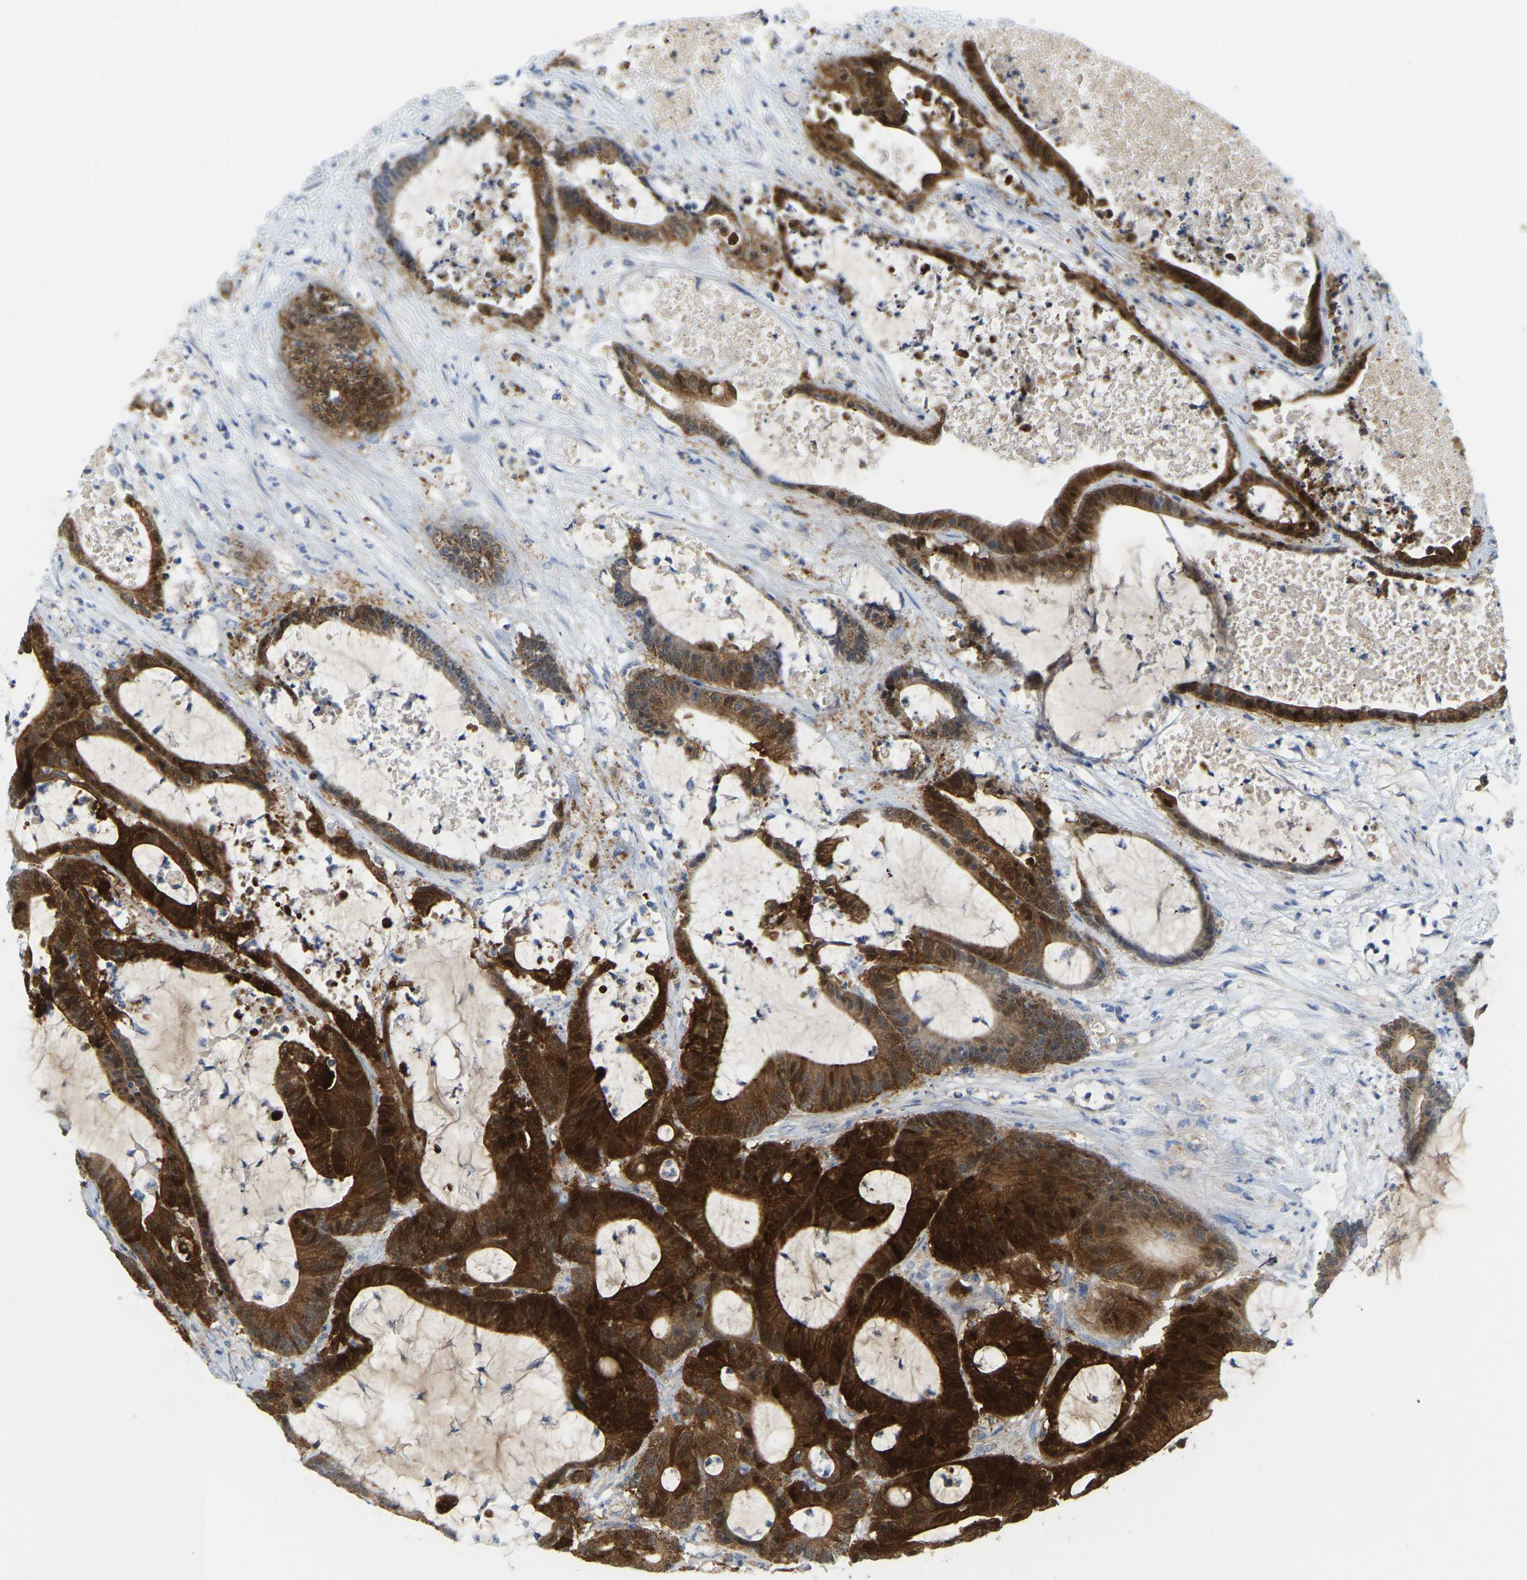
{"staining": {"intensity": "strong", "quantity": ">75%", "location": "cytoplasmic/membranous"}, "tissue": "colorectal cancer", "cell_type": "Tumor cells", "image_type": "cancer", "snomed": [{"axis": "morphology", "description": "Adenocarcinoma, NOS"}, {"axis": "topography", "description": "Colon"}], "caption": "Immunohistochemistry (IHC) image of neoplastic tissue: colorectal cancer stained using immunohistochemistry (IHC) exhibits high levels of strong protein expression localized specifically in the cytoplasmic/membranous of tumor cells, appearing as a cytoplasmic/membranous brown color.", "gene": "SERPINB5", "patient": {"sex": "female", "age": 84}}